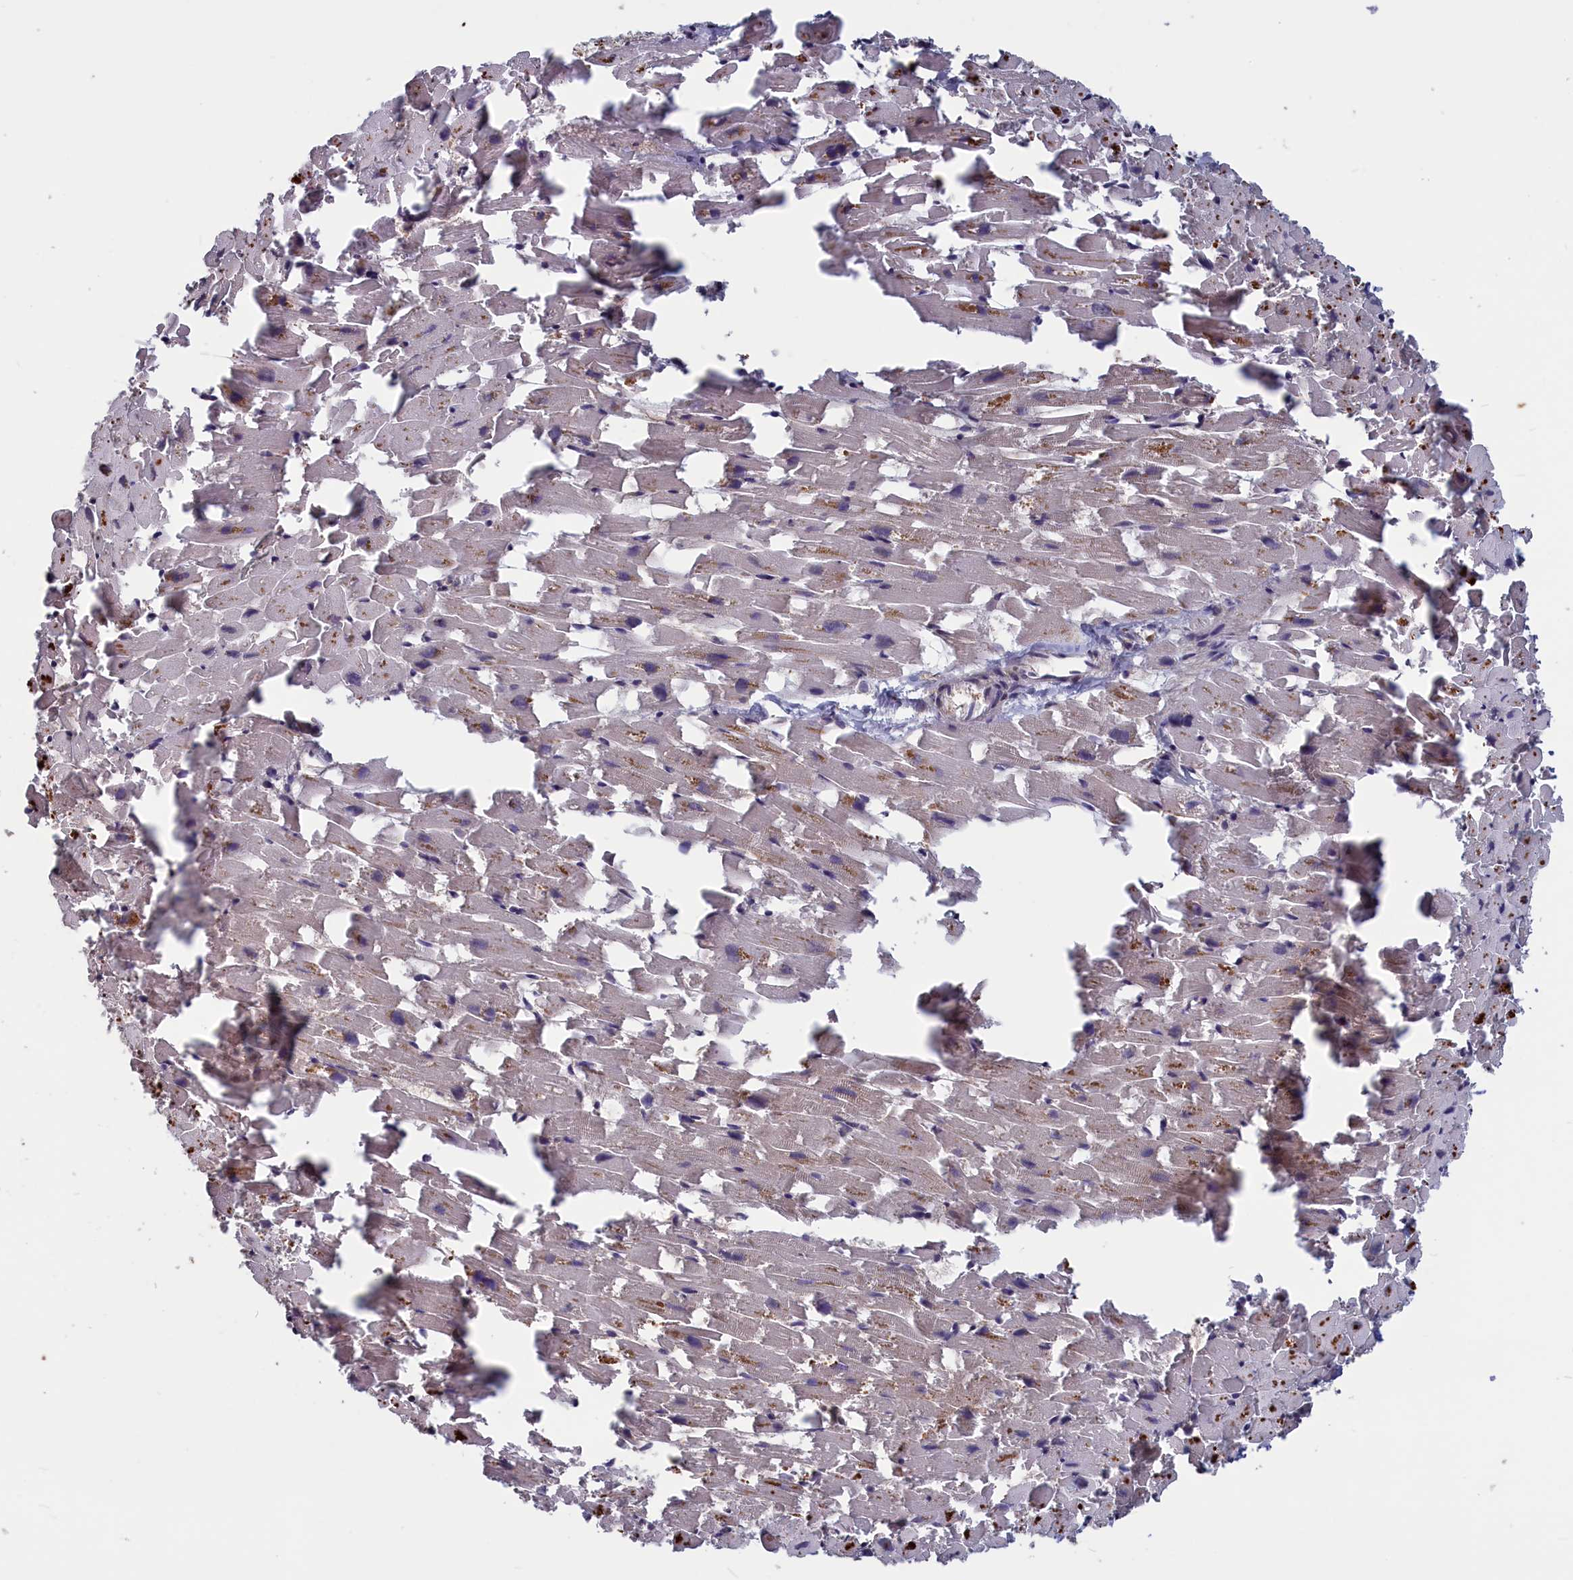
{"staining": {"intensity": "moderate", "quantity": "25%-75%", "location": "cytoplasmic/membranous"}, "tissue": "heart muscle", "cell_type": "Cardiomyocytes", "image_type": "normal", "snomed": [{"axis": "morphology", "description": "Normal tissue, NOS"}, {"axis": "topography", "description": "Heart"}], "caption": "This micrograph exhibits IHC staining of unremarkable human heart muscle, with medium moderate cytoplasmic/membranous positivity in about 25%-75% of cardiomyocytes.", "gene": "CACTIN", "patient": {"sex": "female", "age": 64}}